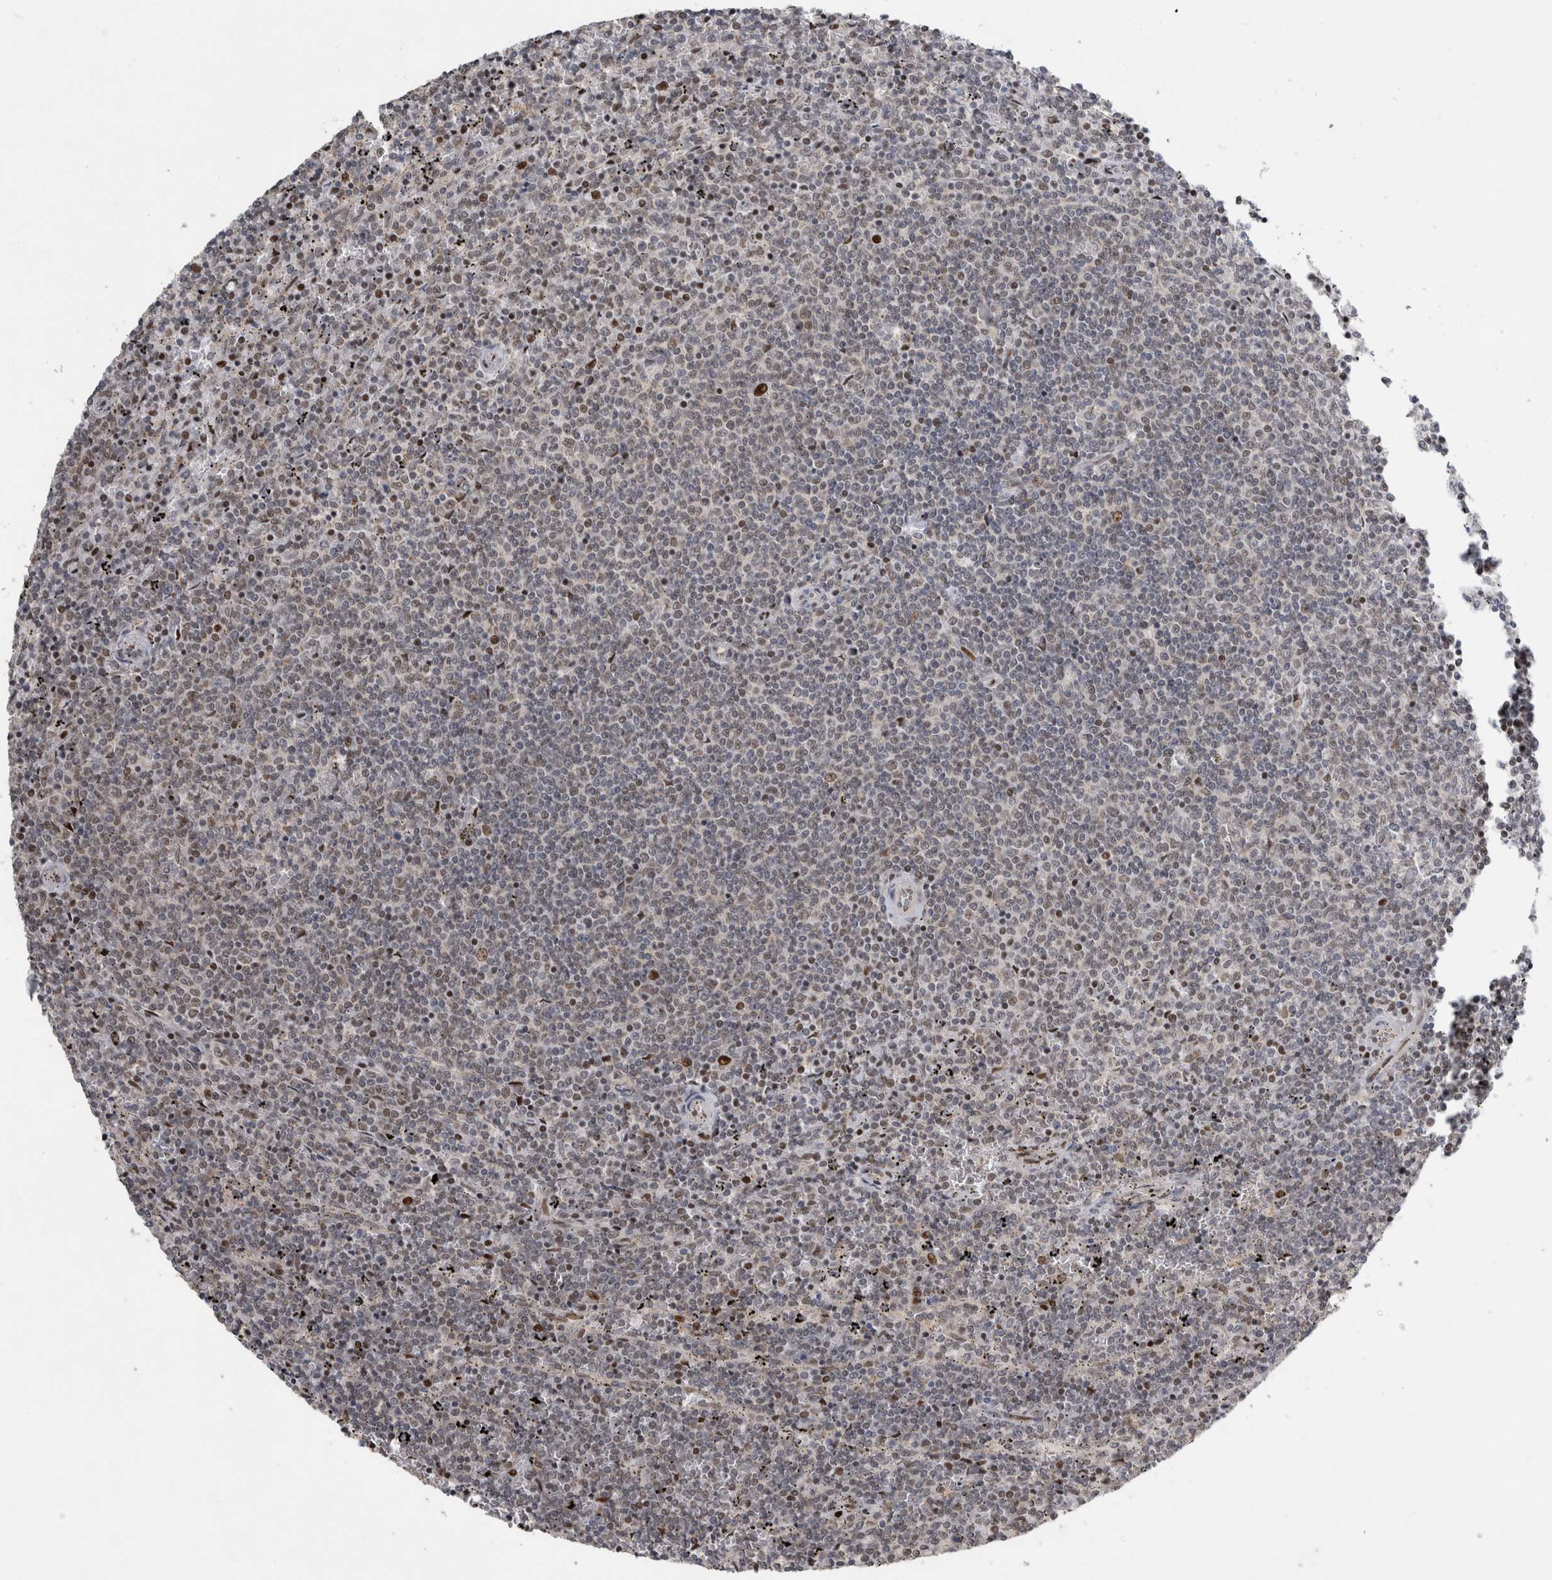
{"staining": {"intensity": "negative", "quantity": "none", "location": "none"}, "tissue": "lymphoma", "cell_type": "Tumor cells", "image_type": "cancer", "snomed": [{"axis": "morphology", "description": "Malignant lymphoma, non-Hodgkin's type, Low grade"}, {"axis": "topography", "description": "Spleen"}], "caption": "Lymphoma stained for a protein using immunohistochemistry reveals no staining tumor cells.", "gene": "C8orf58", "patient": {"sex": "female", "age": 50}}